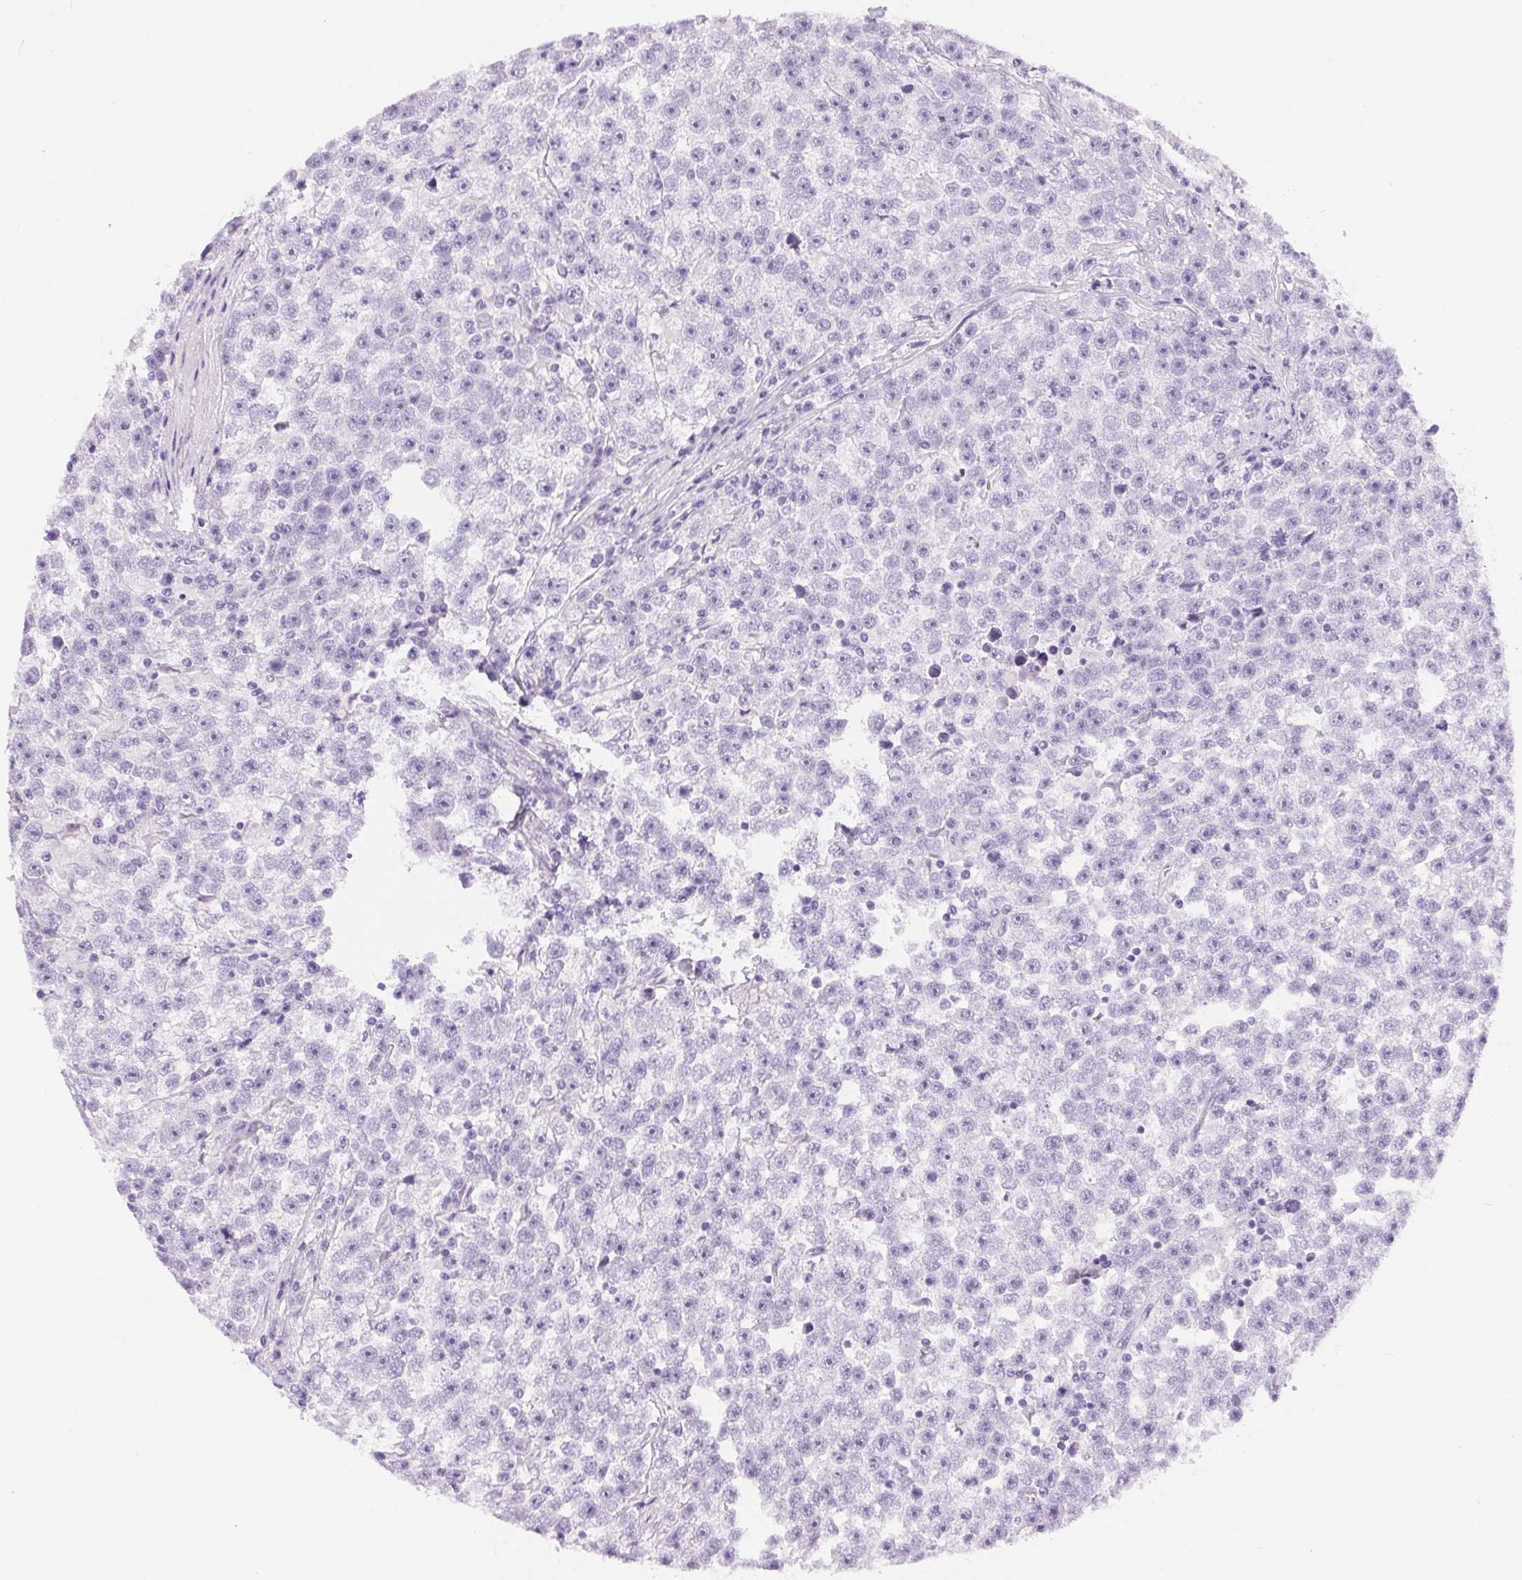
{"staining": {"intensity": "negative", "quantity": "none", "location": "none"}, "tissue": "testis cancer", "cell_type": "Tumor cells", "image_type": "cancer", "snomed": [{"axis": "morphology", "description": "Seminoma, NOS"}, {"axis": "topography", "description": "Testis"}], "caption": "Testis seminoma stained for a protein using immunohistochemistry (IHC) exhibits no positivity tumor cells.", "gene": "XDH", "patient": {"sex": "male", "age": 31}}